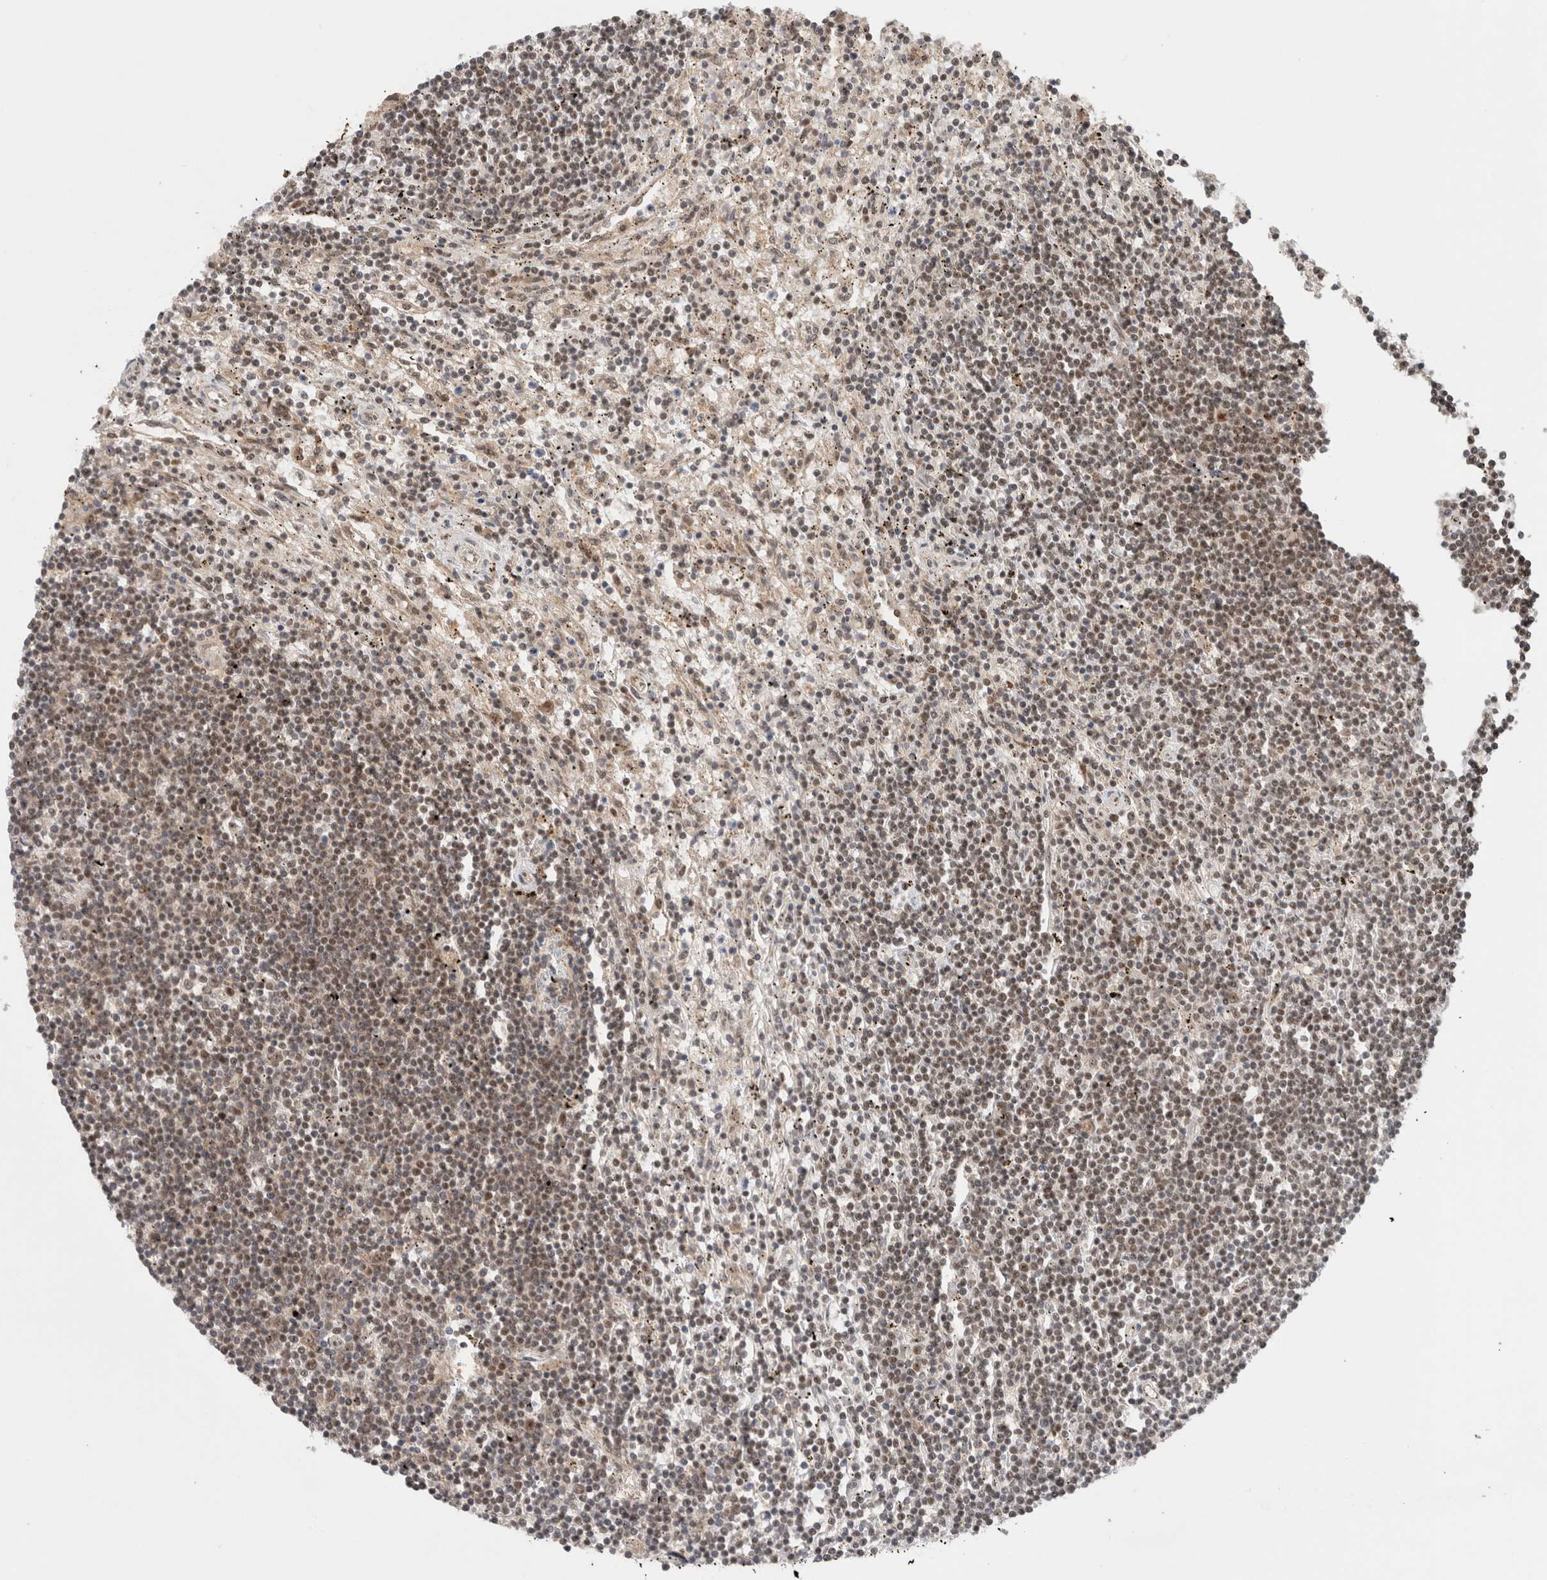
{"staining": {"intensity": "weak", "quantity": ">75%", "location": "nuclear"}, "tissue": "lymphoma", "cell_type": "Tumor cells", "image_type": "cancer", "snomed": [{"axis": "morphology", "description": "Malignant lymphoma, non-Hodgkin's type, Low grade"}, {"axis": "topography", "description": "Spleen"}], "caption": "Protein staining by IHC exhibits weak nuclear positivity in about >75% of tumor cells in malignant lymphoma, non-Hodgkin's type (low-grade). Nuclei are stained in blue.", "gene": "MPHOSPH6", "patient": {"sex": "male", "age": 76}}